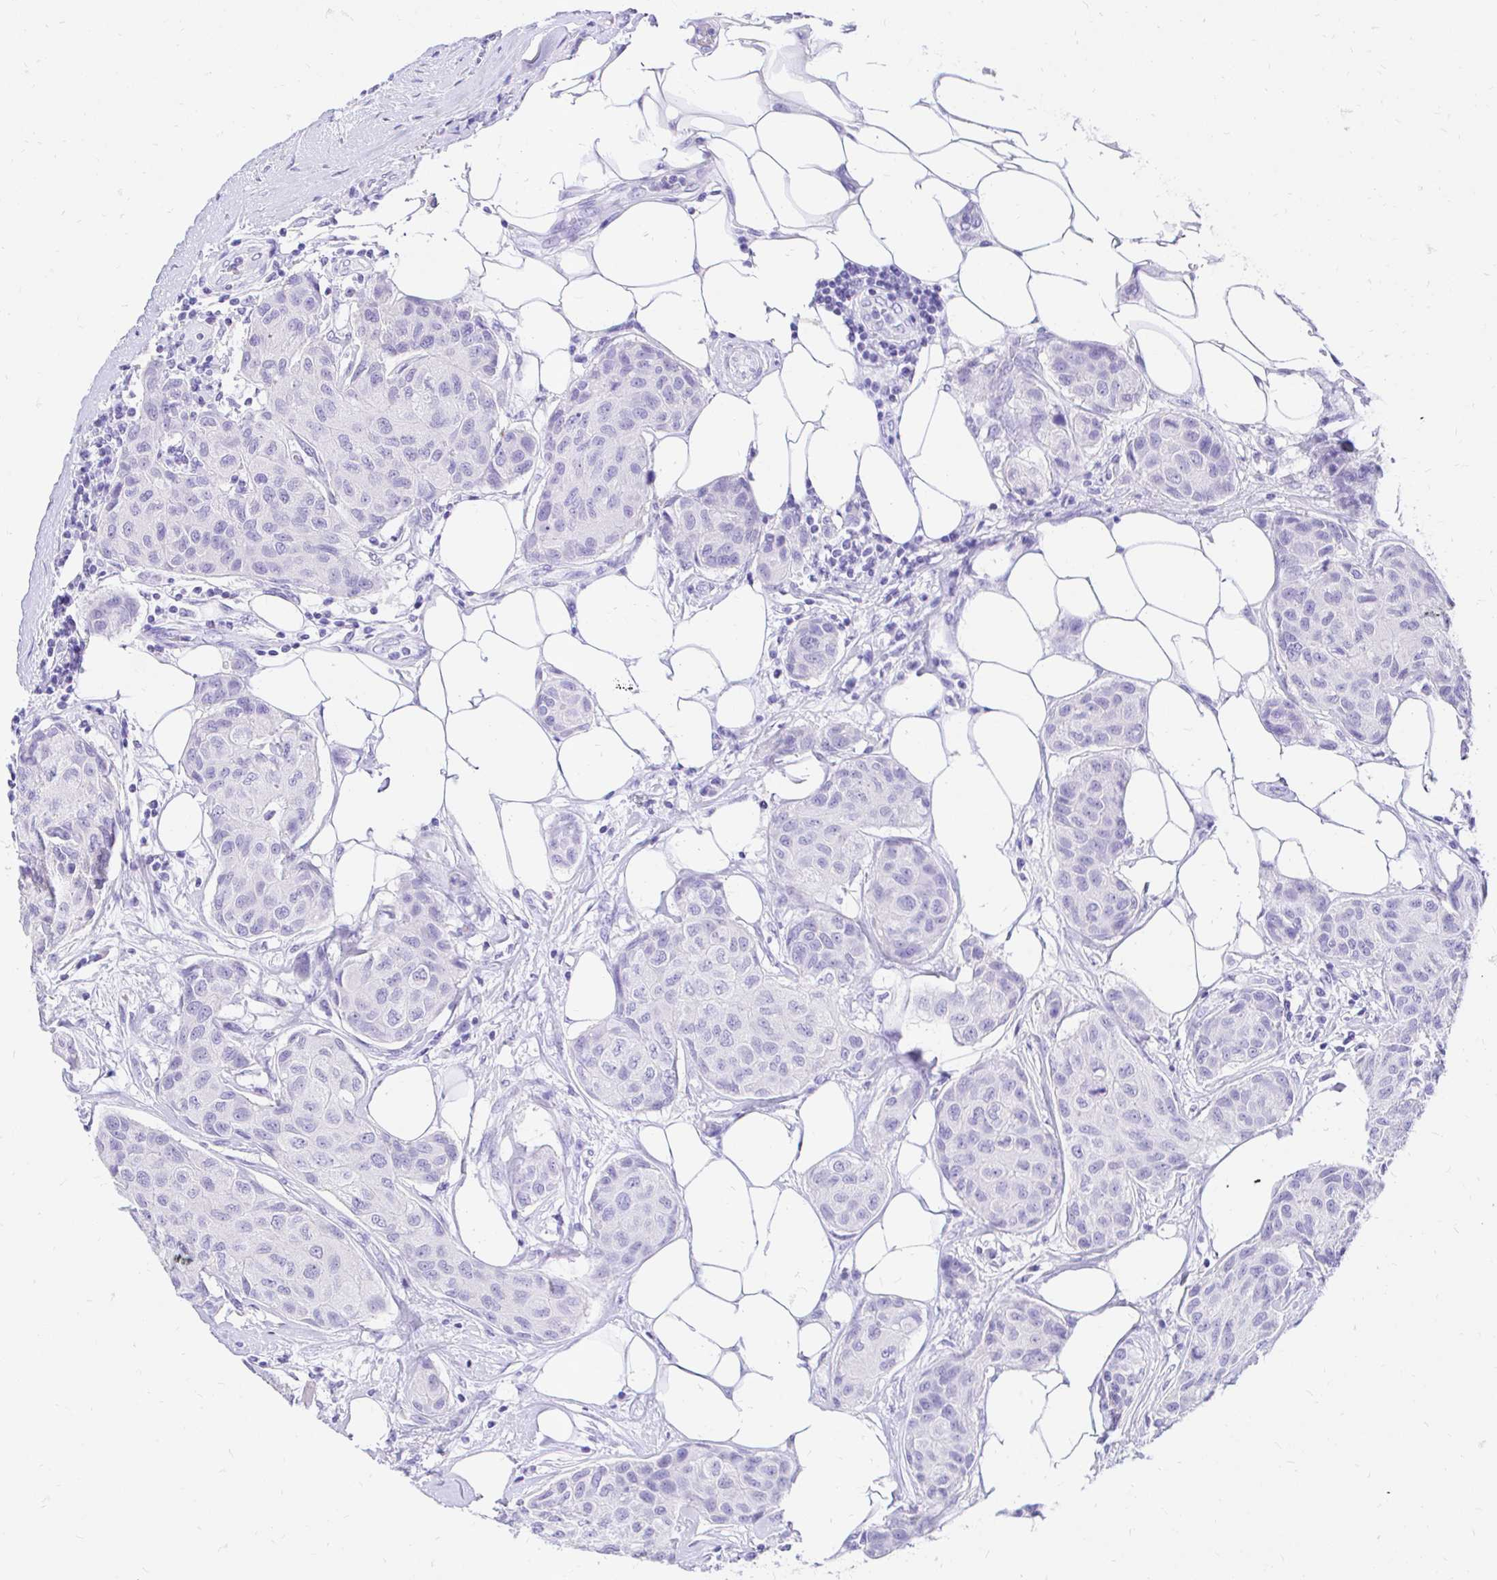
{"staining": {"intensity": "negative", "quantity": "none", "location": "none"}, "tissue": "breast cancer", "cell_type": "Tumor cells", "image_type": "cancer", "snomed": [{"axis": "morphology", "description": "Duct carcinoma"}, {"axis": "topography", "description": "Breast"}, {"axis": "topography", "description": "Lymph node"}], "caption": "Tumor cells are negative for brown protein staining in breast cancer (infiltrating ductal carcinoma).", "gene": "FATE1", "patient": {"sex": "female", "age": 80}}